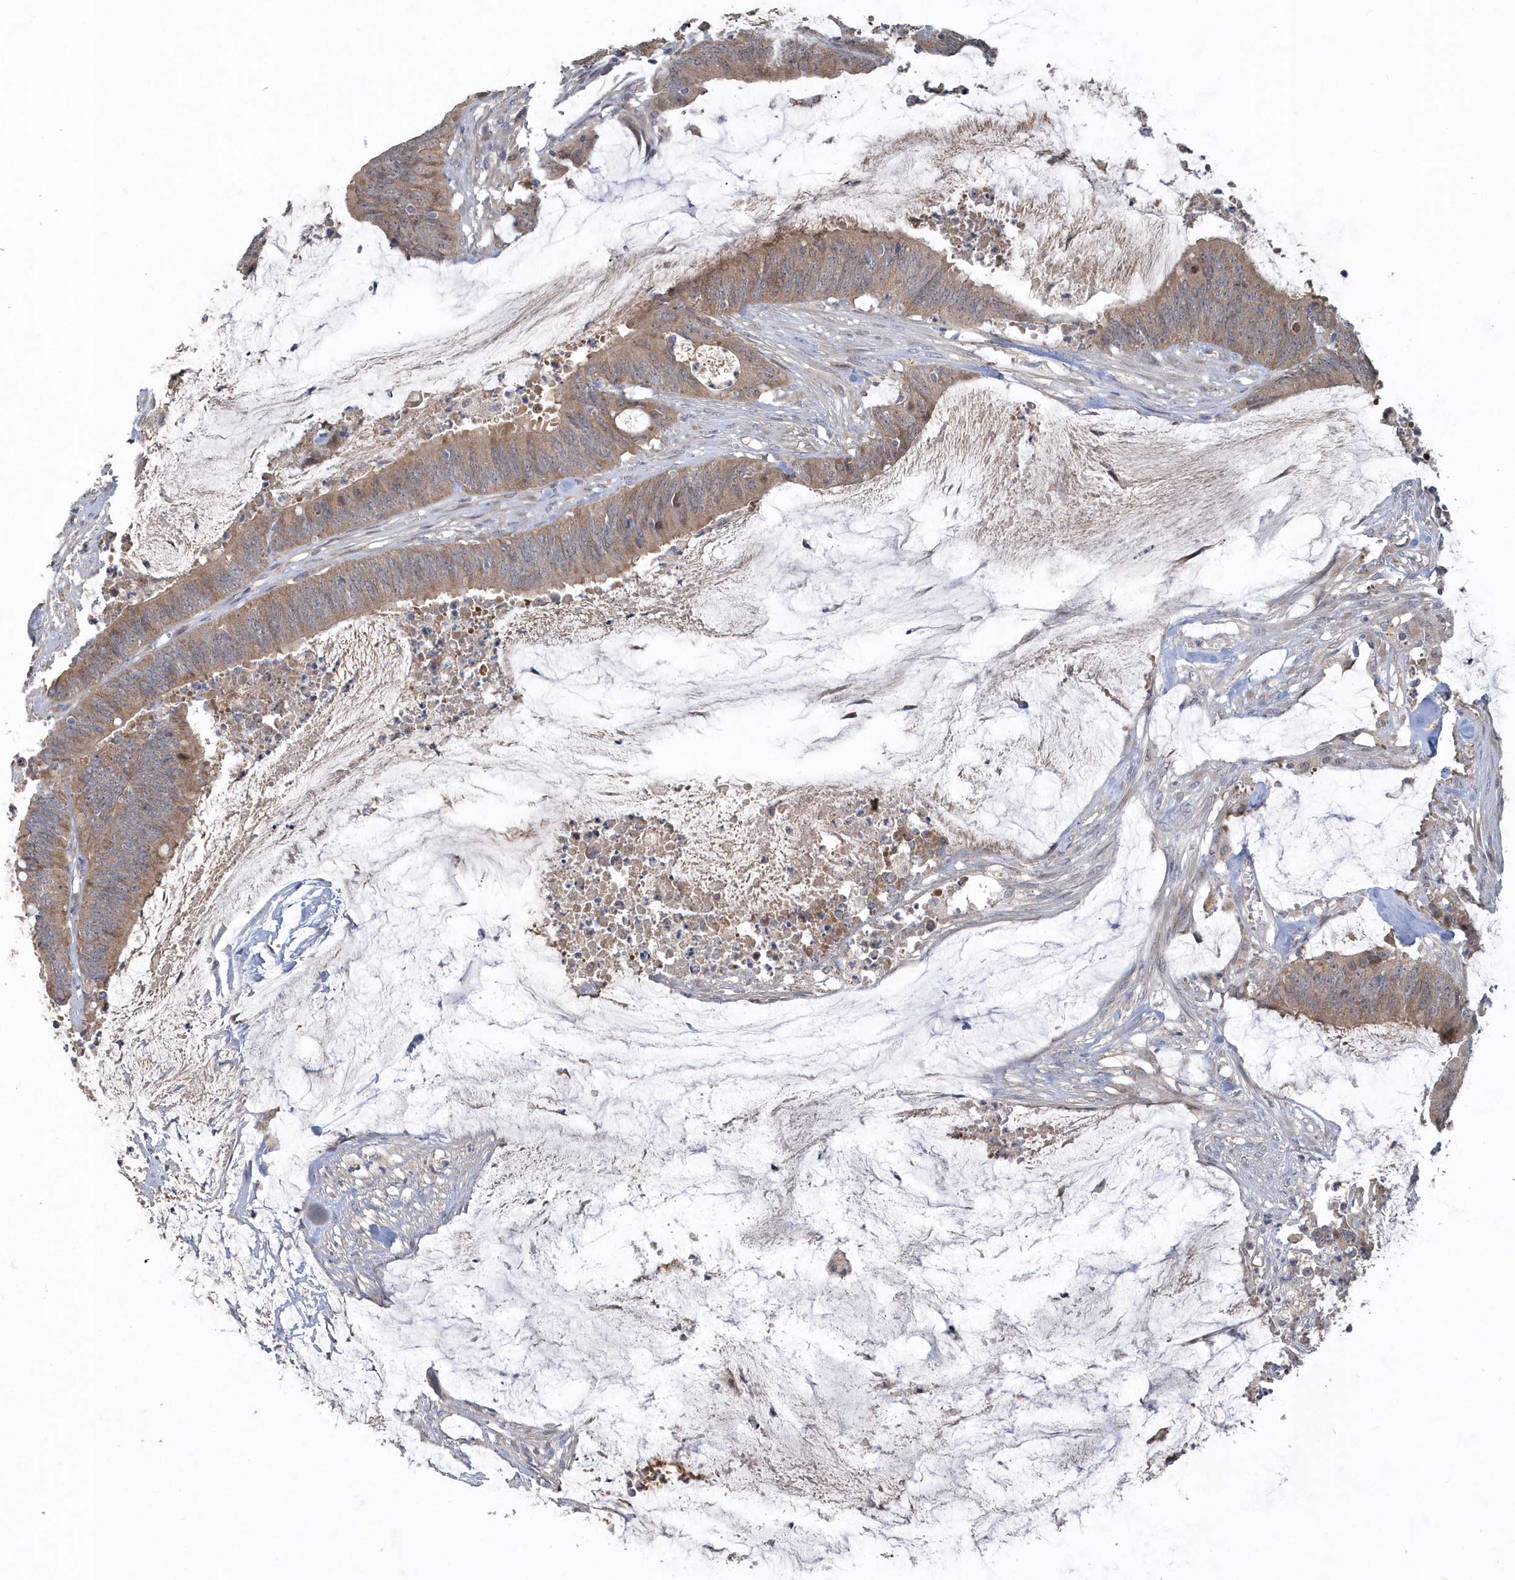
{"staining": {"intensity": "moderate", "quantity": ">75%", "location": "cytoplasmic/membranous,nuclear"}, "tissue": "colorectal cancer", "cell_type": "Tumor cells", "image_type": "cancer", "snomed": [{"axis": "morphology", "description": "Adenocarcinoma, NOS"}, {"axis": "topography", "description": "Rectum"}], "caption": "An image showing moderate cytoplasmic/membranous and nuclear positivity in about >75% of tumor cells in adenocarcinoma (colorectal), as visualized by brown immunohistochemical staining.", "gene": "TRAIP", "patient": {"sex": "female", "age": 66}}